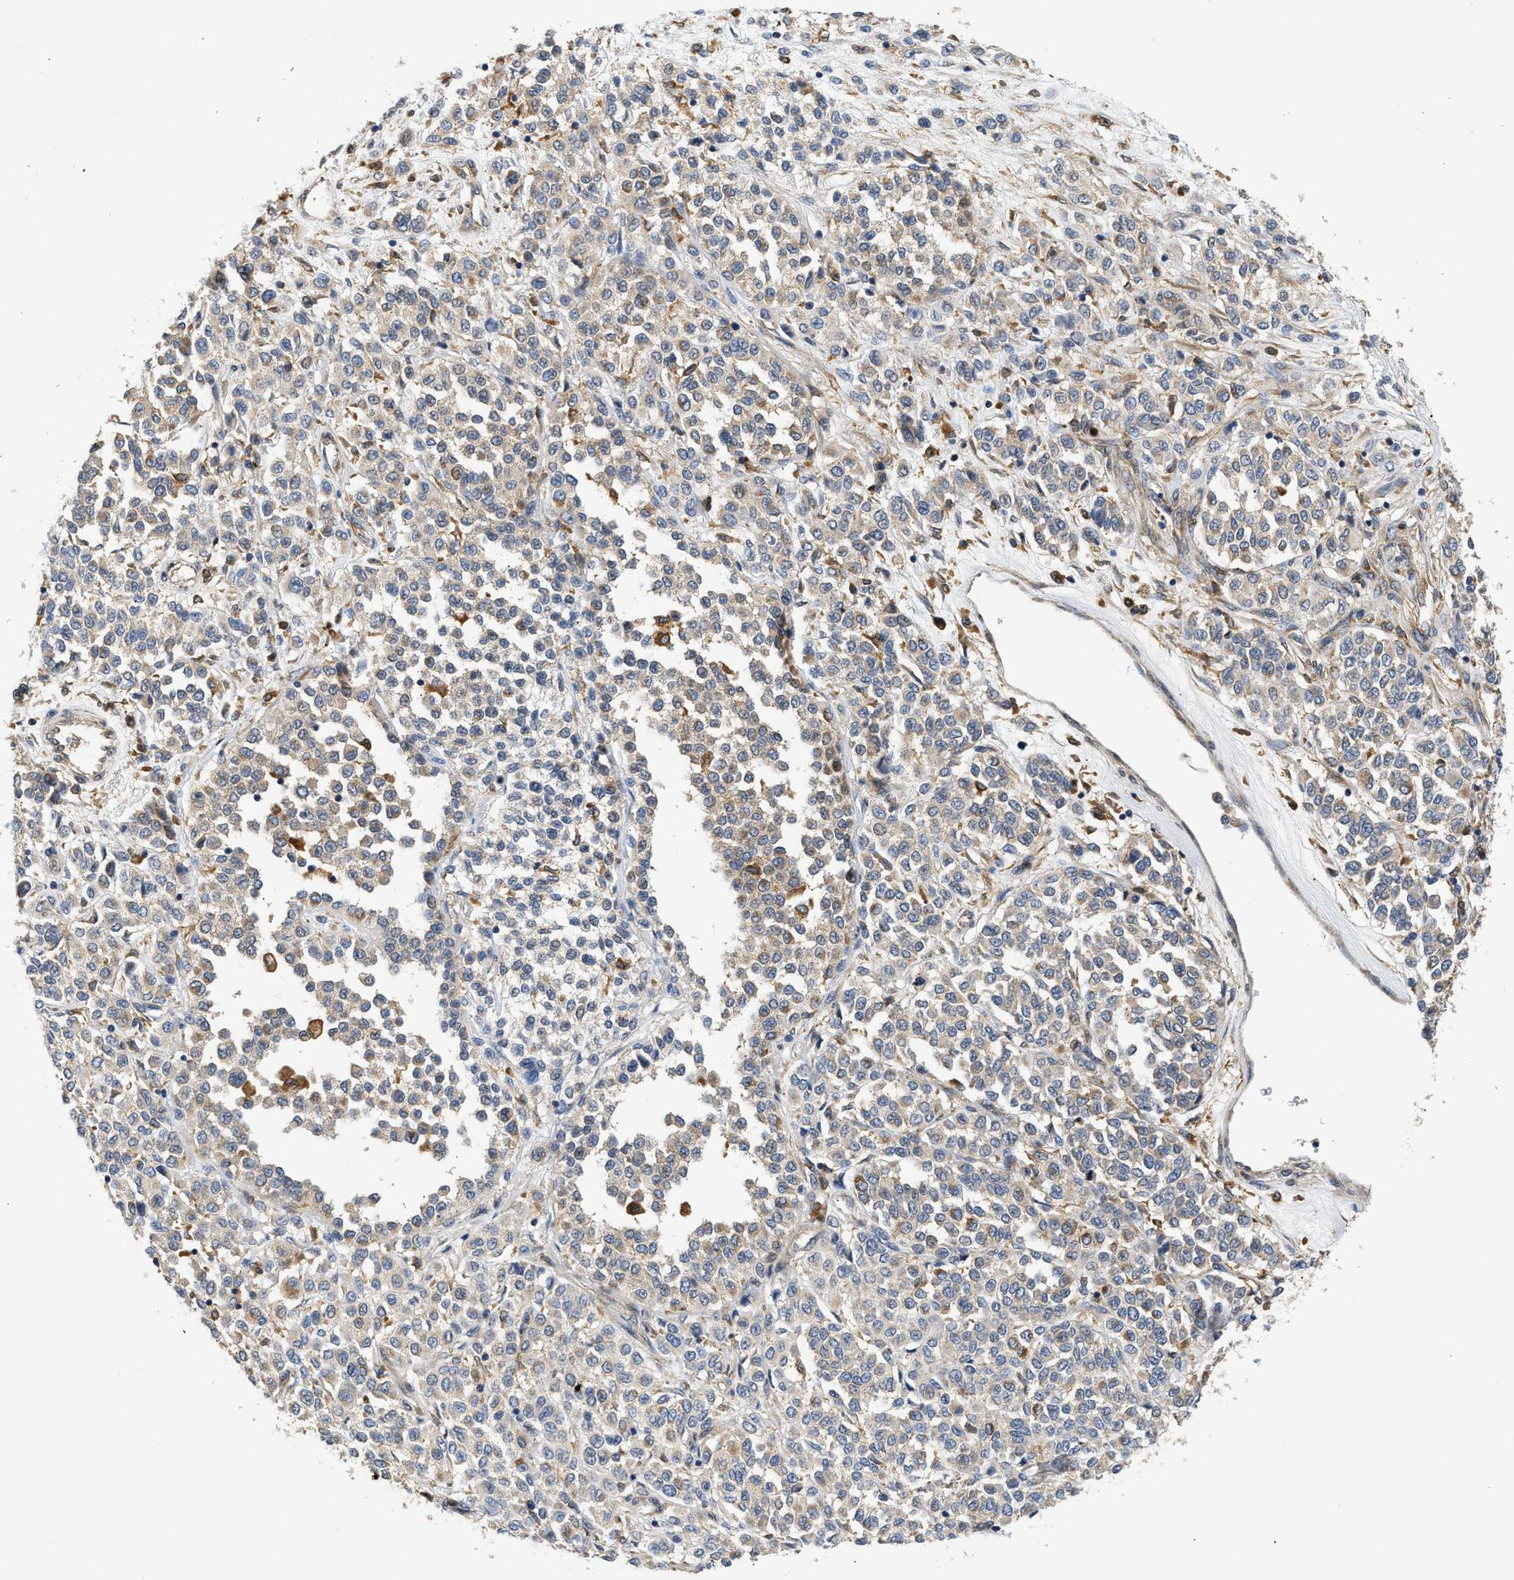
{"staining": {"intensity": "weak", "quantity": "25%-75%", "location": "cytoplasmic/membranous"}, "tissue": "melanoma", "cell_type": "Tumor cells", "image_type": "cancer", "snomed": [{"axis": "morphology", "description": "Malignant melanoma, Metastatic site"}, {"axis": "topography", "description": "Pancreas"}], "caption": "Protein staining of melanoma tissue shows weak cytoplasmic/membranous positivity in approximately 25%-75% of tumor cells. (brown staining indicates protein expression, while blue staining denotes nuclei).", "gene": "RAB31", "patient": {"sex": "female", "age": 30}}